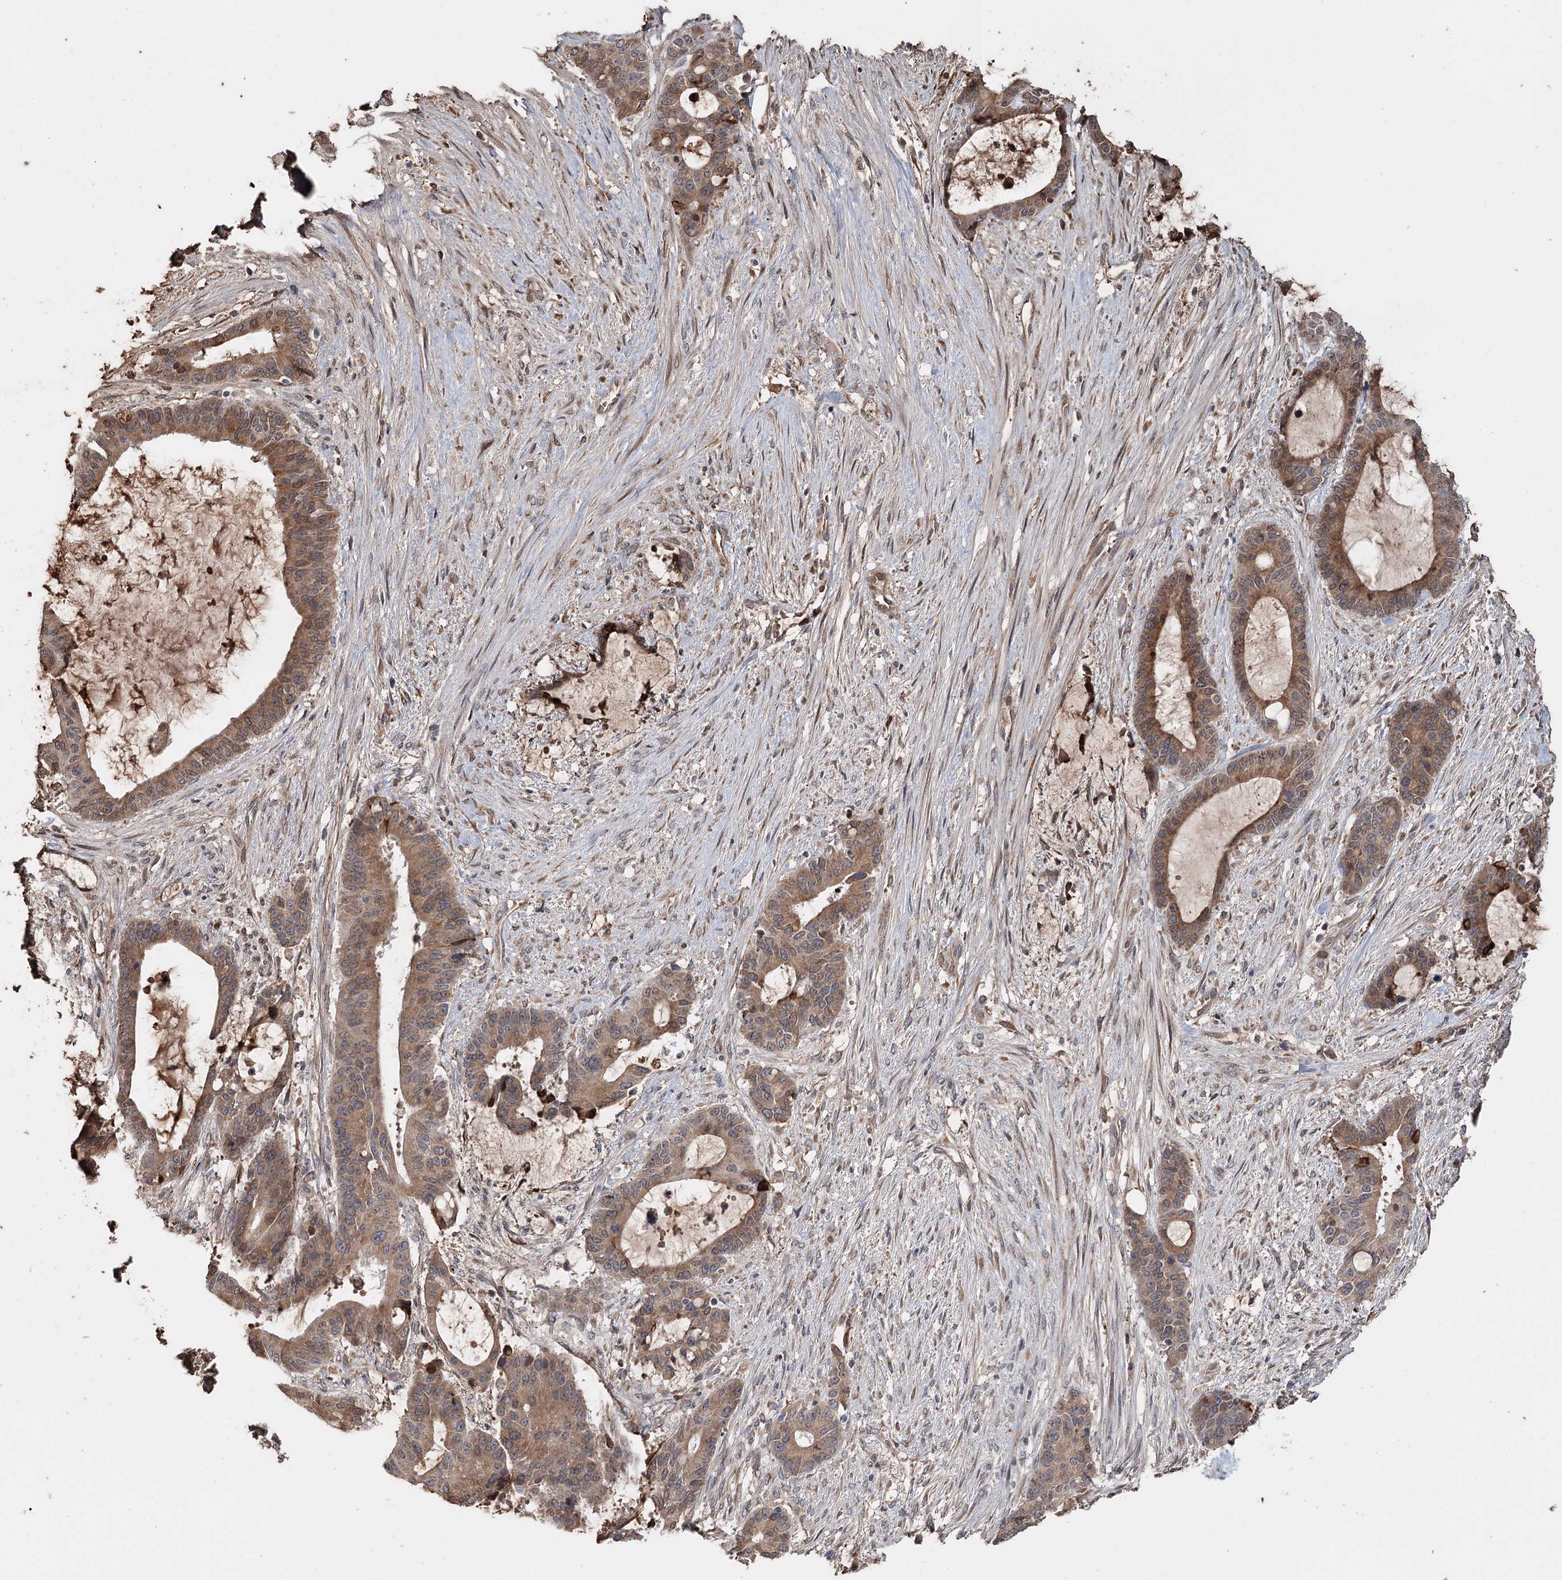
{"staining": {"intensity": "moderate", "quantity": ">75%", "location": "cytoplasmic/membranous"}, "tissue": "liver cancer", "cell_type": "Tumor cells", "image_type": "cancer", "snomed": [{"axis": "morphology", "description": "Normal tissue, NOS"}, {"axis": "morphology", "description": "Cholangiocarcinoma"}, {"axis": "topography", "description": "Liver"}, {"axis": "topography", "description": "Peripheral nerve tissue"}], "caption": "Protein analysis of liver cancer tissue exhibits moderate cytoplasmic/membranous positivity in about >75% of tumor cells.", "gene": "SYVN1", "patient": {"sex": "female", "age": 73}}